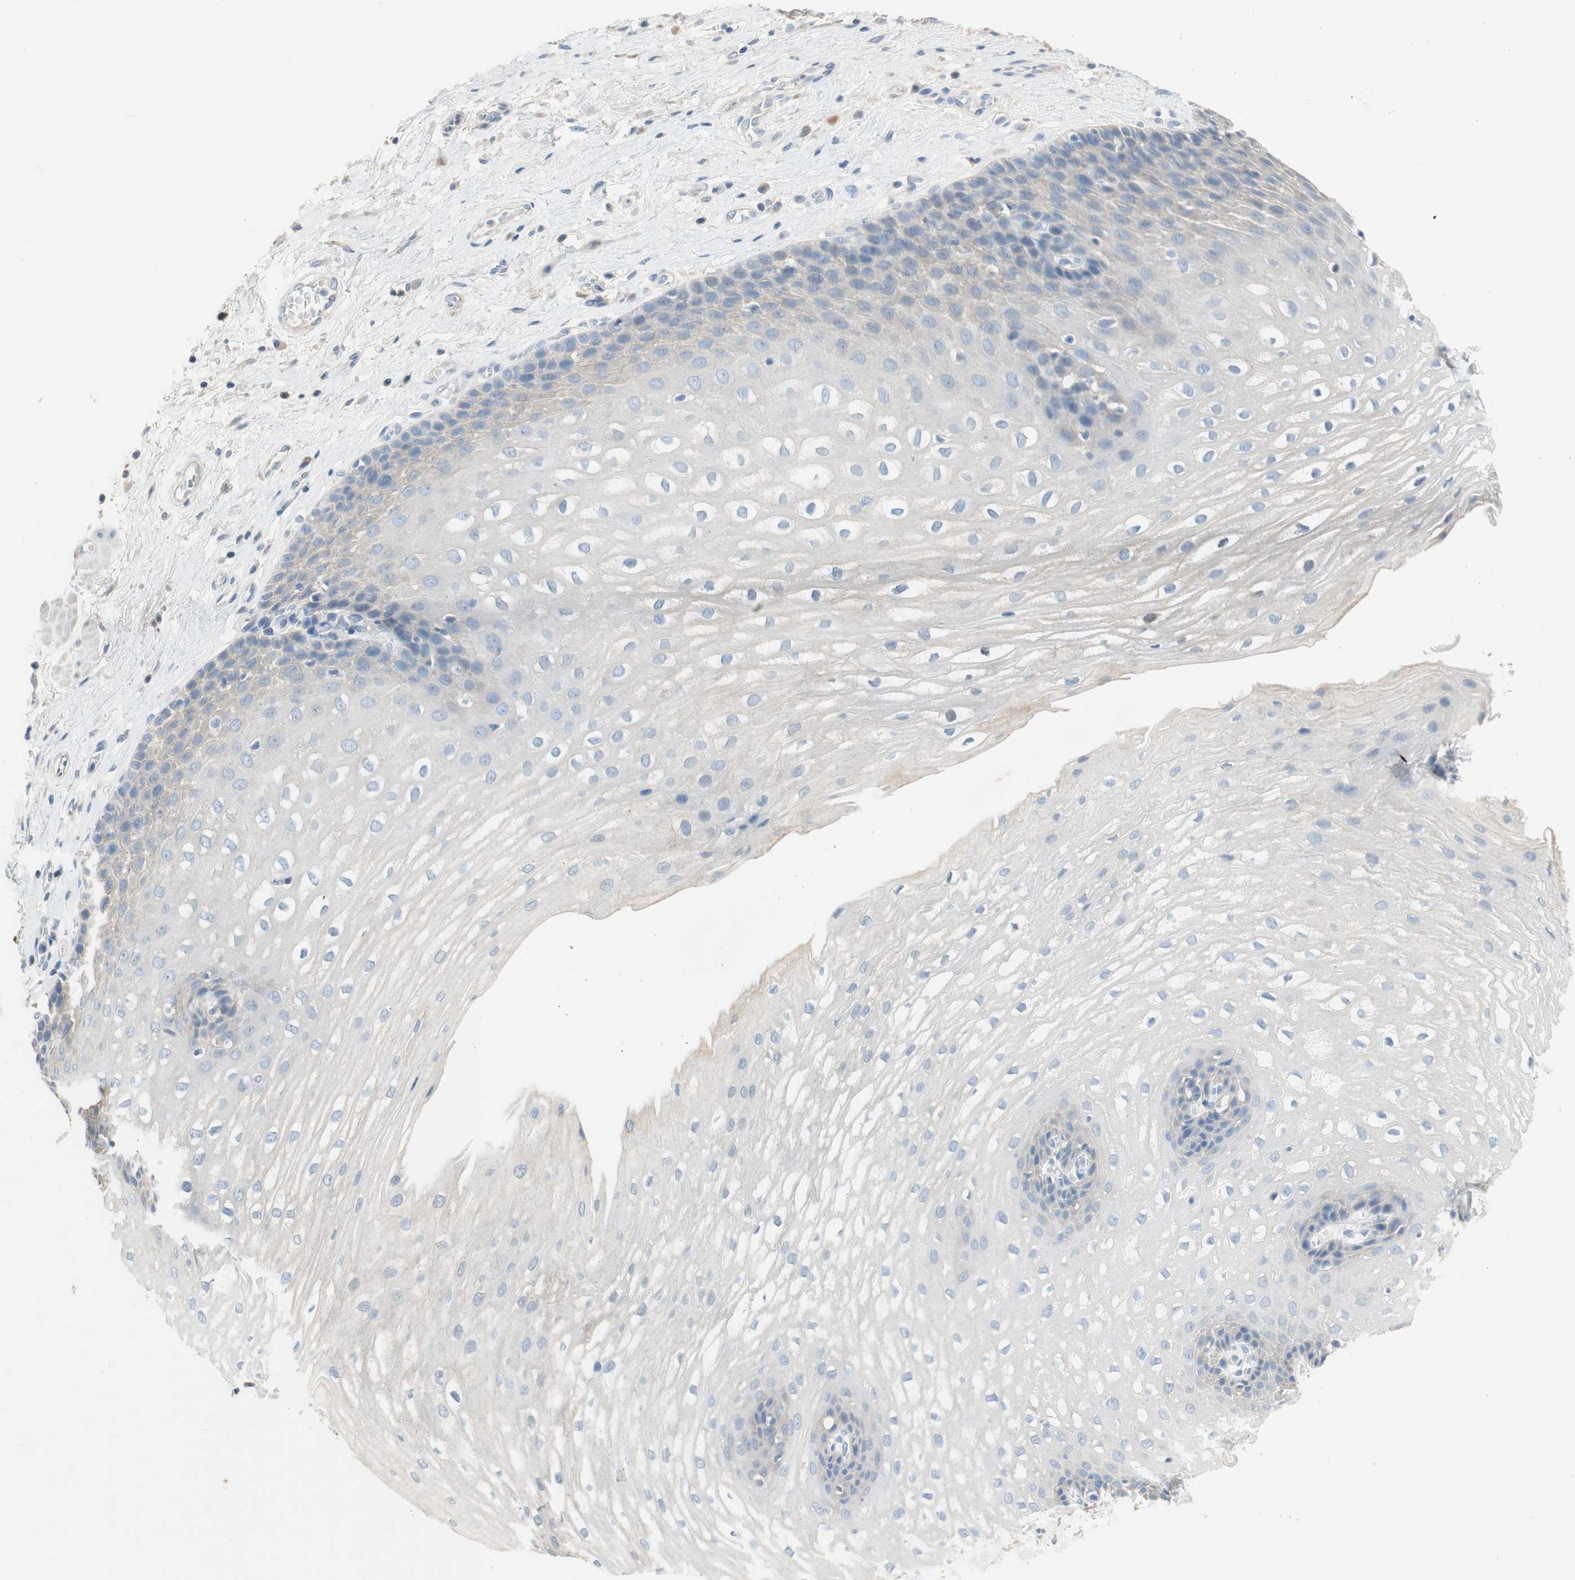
{"staining": {"intensity": "negative", "quantity": "none", "location": "none"}, "tissue": "esophagus", "cell_type": "Squamous epithelial cells", "image_type": "normal", "snomed": [{"axis": "morphology", "description": "Normal tissue, NOS"}, {"axis": "topography", "description": "Esophagus"}], "caption": "This is a image of immunohistochemistry staining of benign esophagus, which shows no staining in squamous epithelial cells.", "gene": "CCM2L", "patient": {"sex": "male", "age": 48}}